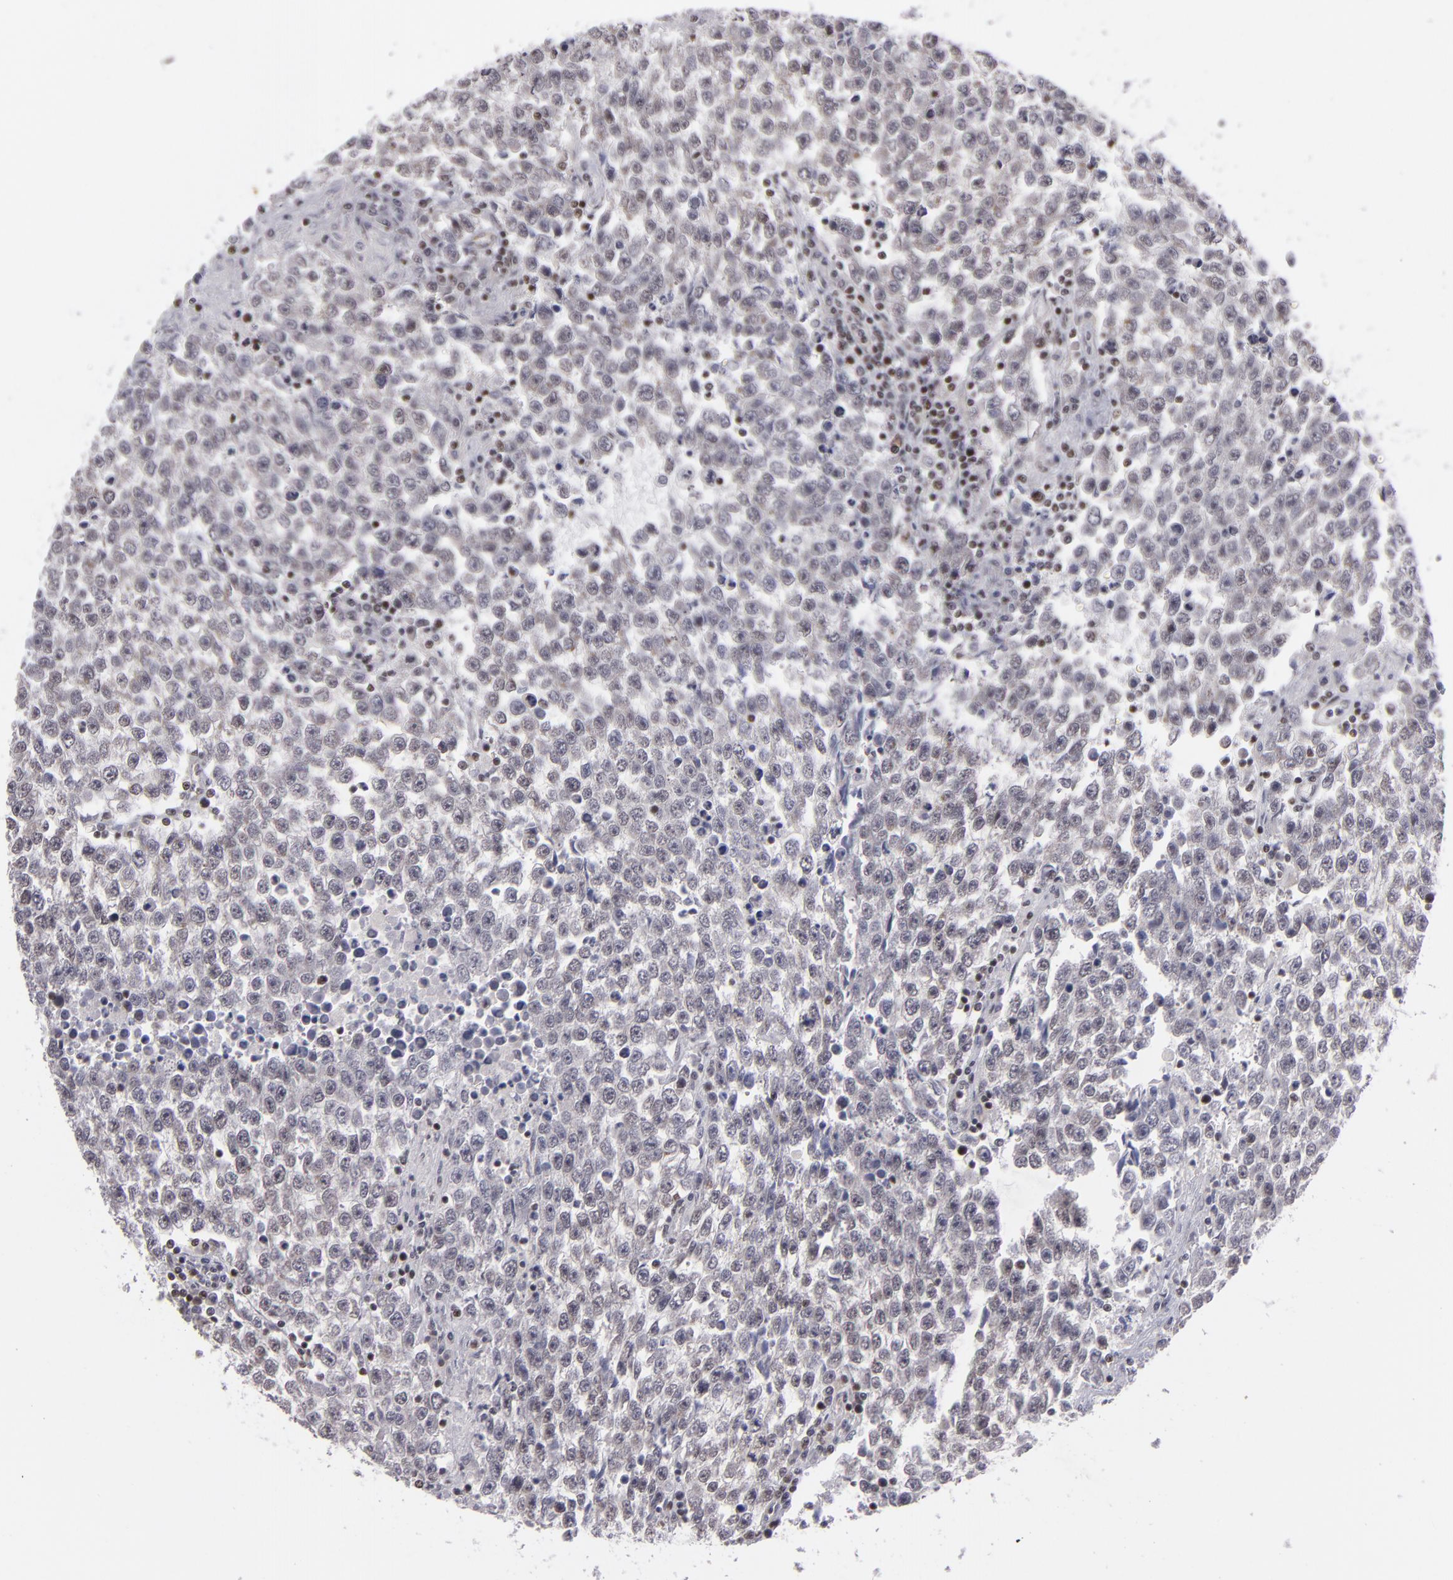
{"staining": {"intensity": "weak", "quantity": "<25%", "location": "cytoplasmic/membranous"}, "tissue": "testis cancer", "cell_type": "Tumor cells", "image_type": "cancer", "snomed": [{"axis": "morphology", "description": "Seminoma, NOS"}, {"axis": "topography", "description": "Testis"}], "caption": "Seminoma (testis) was stained to show a protein in brown. There is no significant staining in tumor cells.", "gene": "MLLT3", "patient": {"sex": "male", "age": 36}}